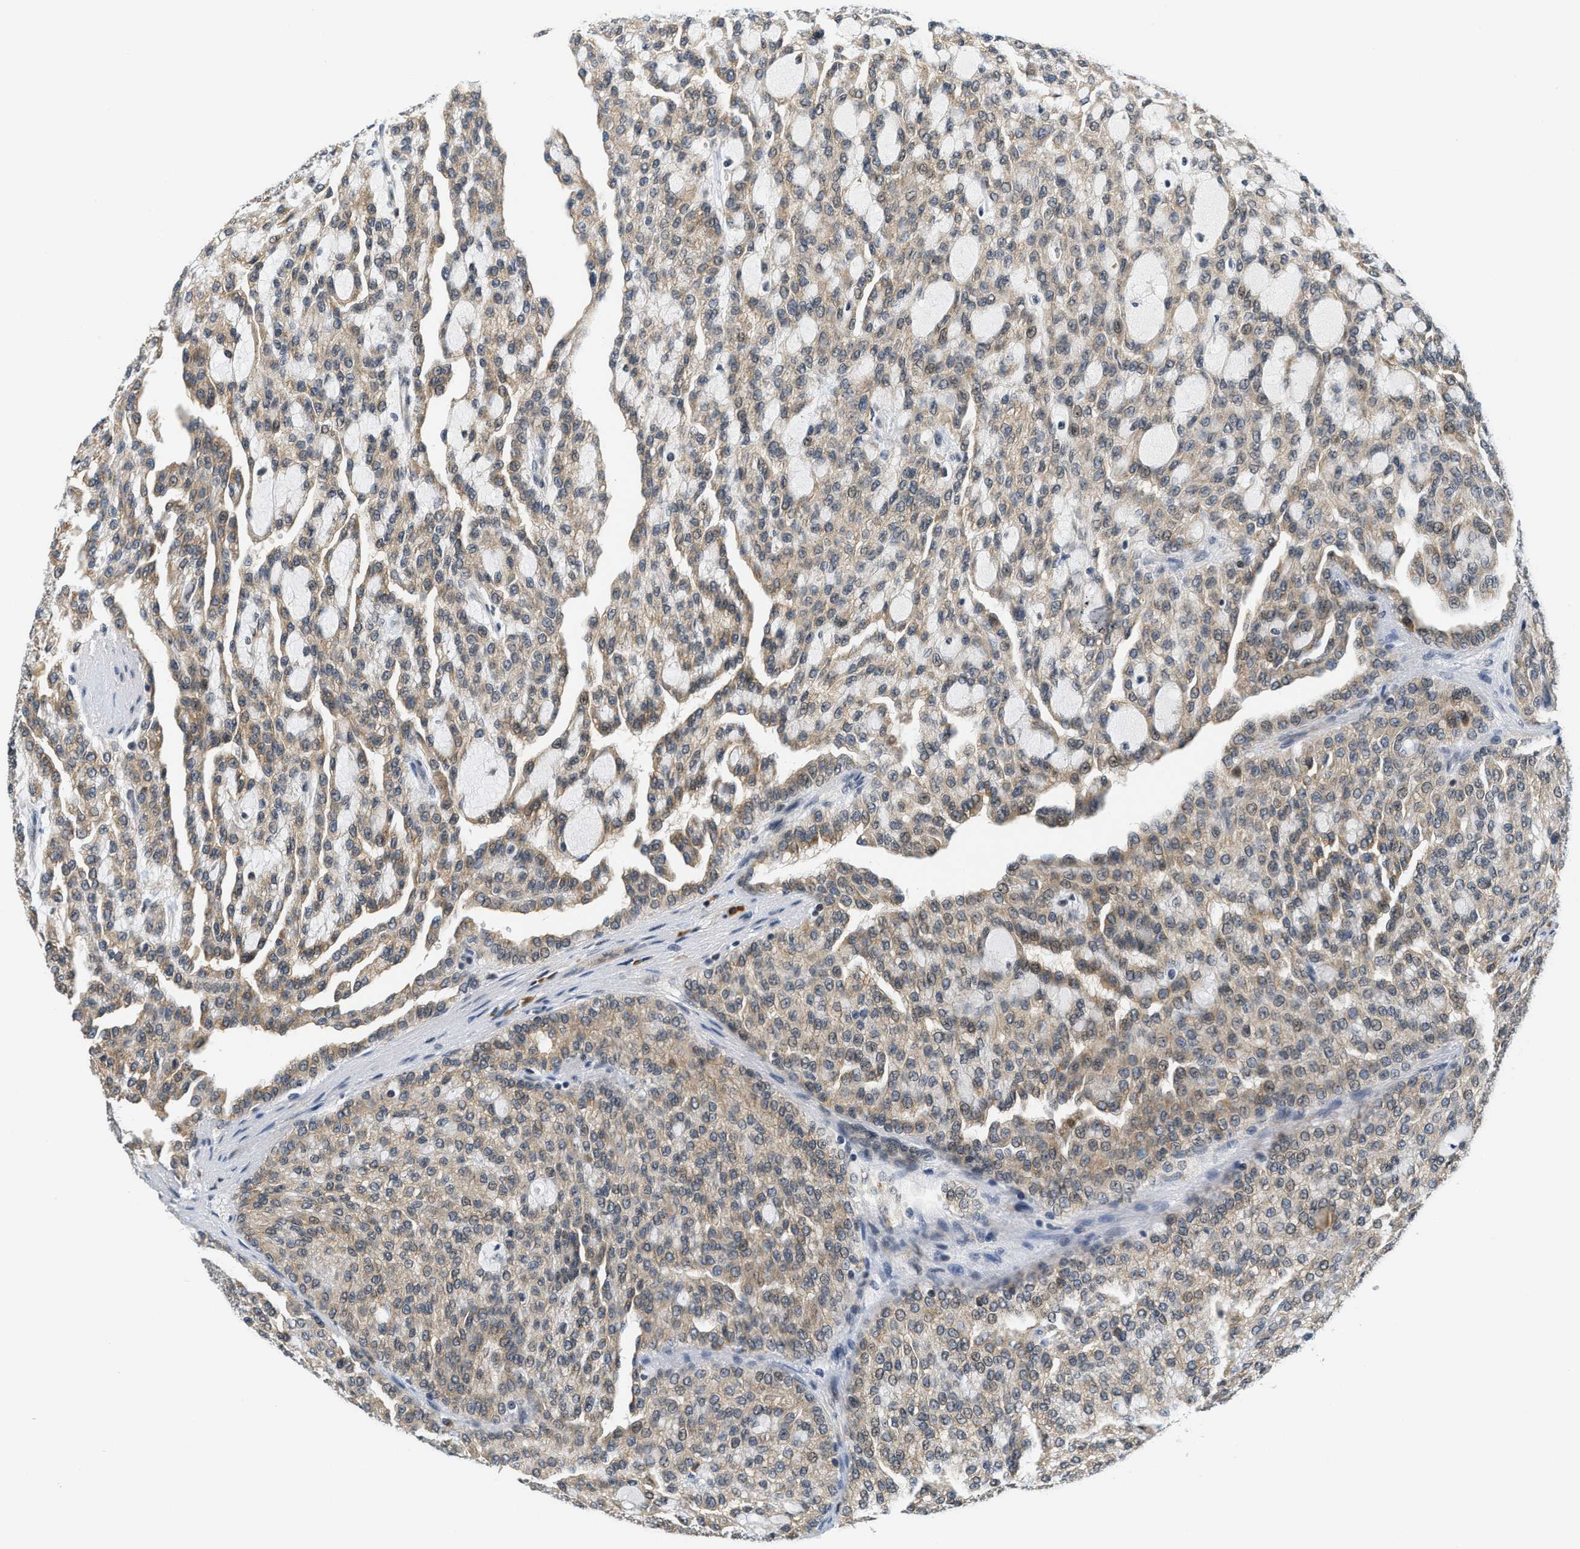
{"staining": {"intensity": "moderate", "quantity": ">75%", "location": "cytoplasmic/membranous"}, "tissue": "renal cancer", "cell_type": "Tumor cells", "image_type": "cancer", "snomed": [{"axis": "morphology", "description": "Adenocarcinoma, NOS"}, {"axis": "topography", "description": "Kidney"}], "caption": "Immunohistochemistry micrograph of neoplastic tissue: renal cancer (adenocarcinoma) stained using immunohistochemistry (IHC) exhibits medium levels of moderate protein expression localized specifically in the cytoplasmic/membranous of tumor cells, appearing as a cytoplasmic/membranous brown color.", "gene": "KMT2A", "patient": {"sex": "male", "age": 63}}